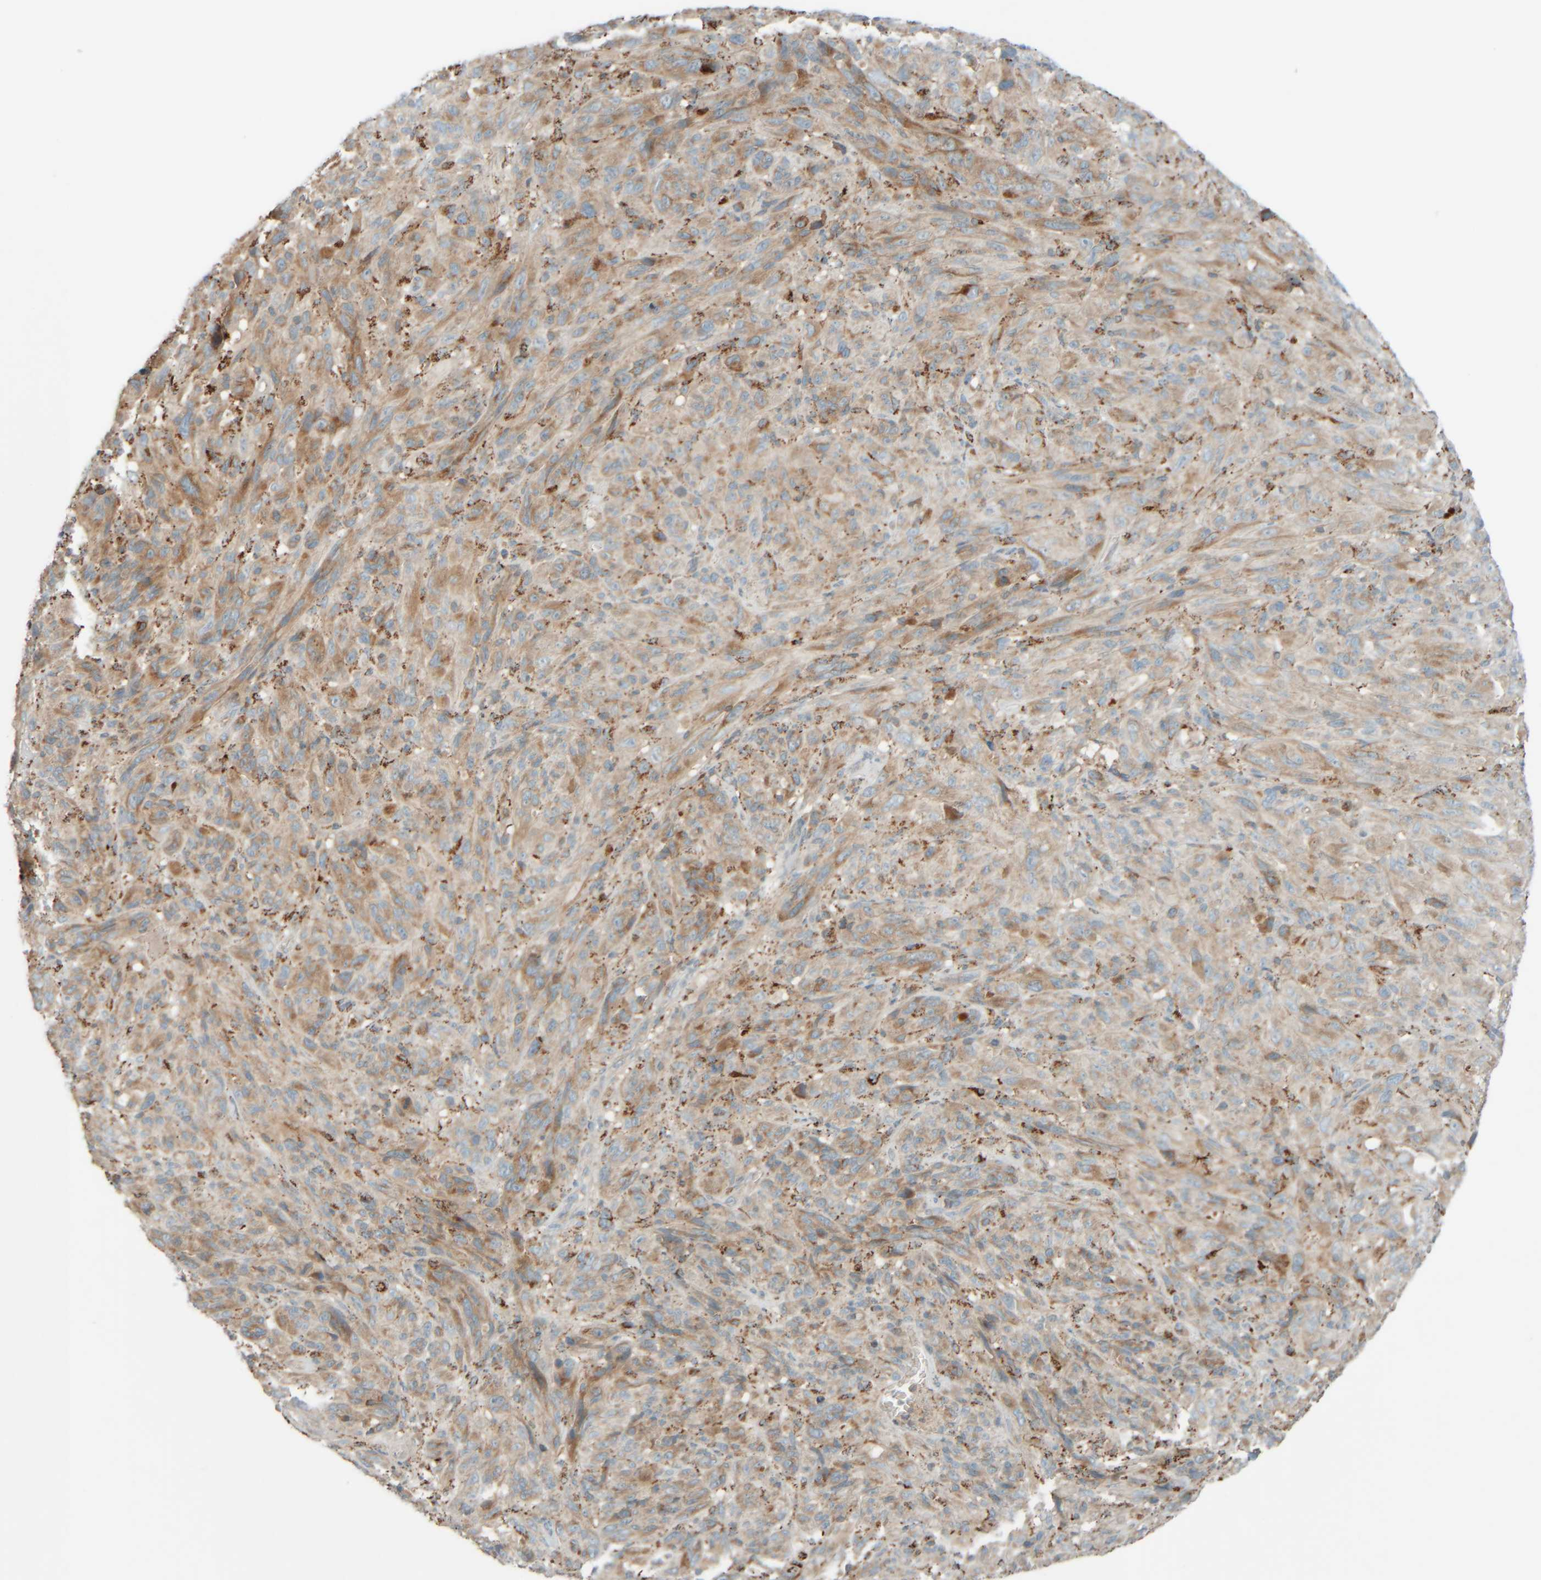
{"staining": {"intensity": "weak", "quantity": ">75%", "location": "cytoplasmic/membranous"}, "tissue": "melanoma", "cell_type": "Tumor cells", "image_type": "cancer", "snomed": [{"axis": "morphology", "description": "Malignant melanoma, NOS"}, {"axis": "topography", "description": "Skin of head"}], "caption": "Immunohistochemistry (IHC) of human malignant melanoma exhibits low levels of weak cytoplasmic/membranous expression in about >75% of tumor cells.", "gene": "SPAG5", "patient": {"sex": "male", "age": 96}}